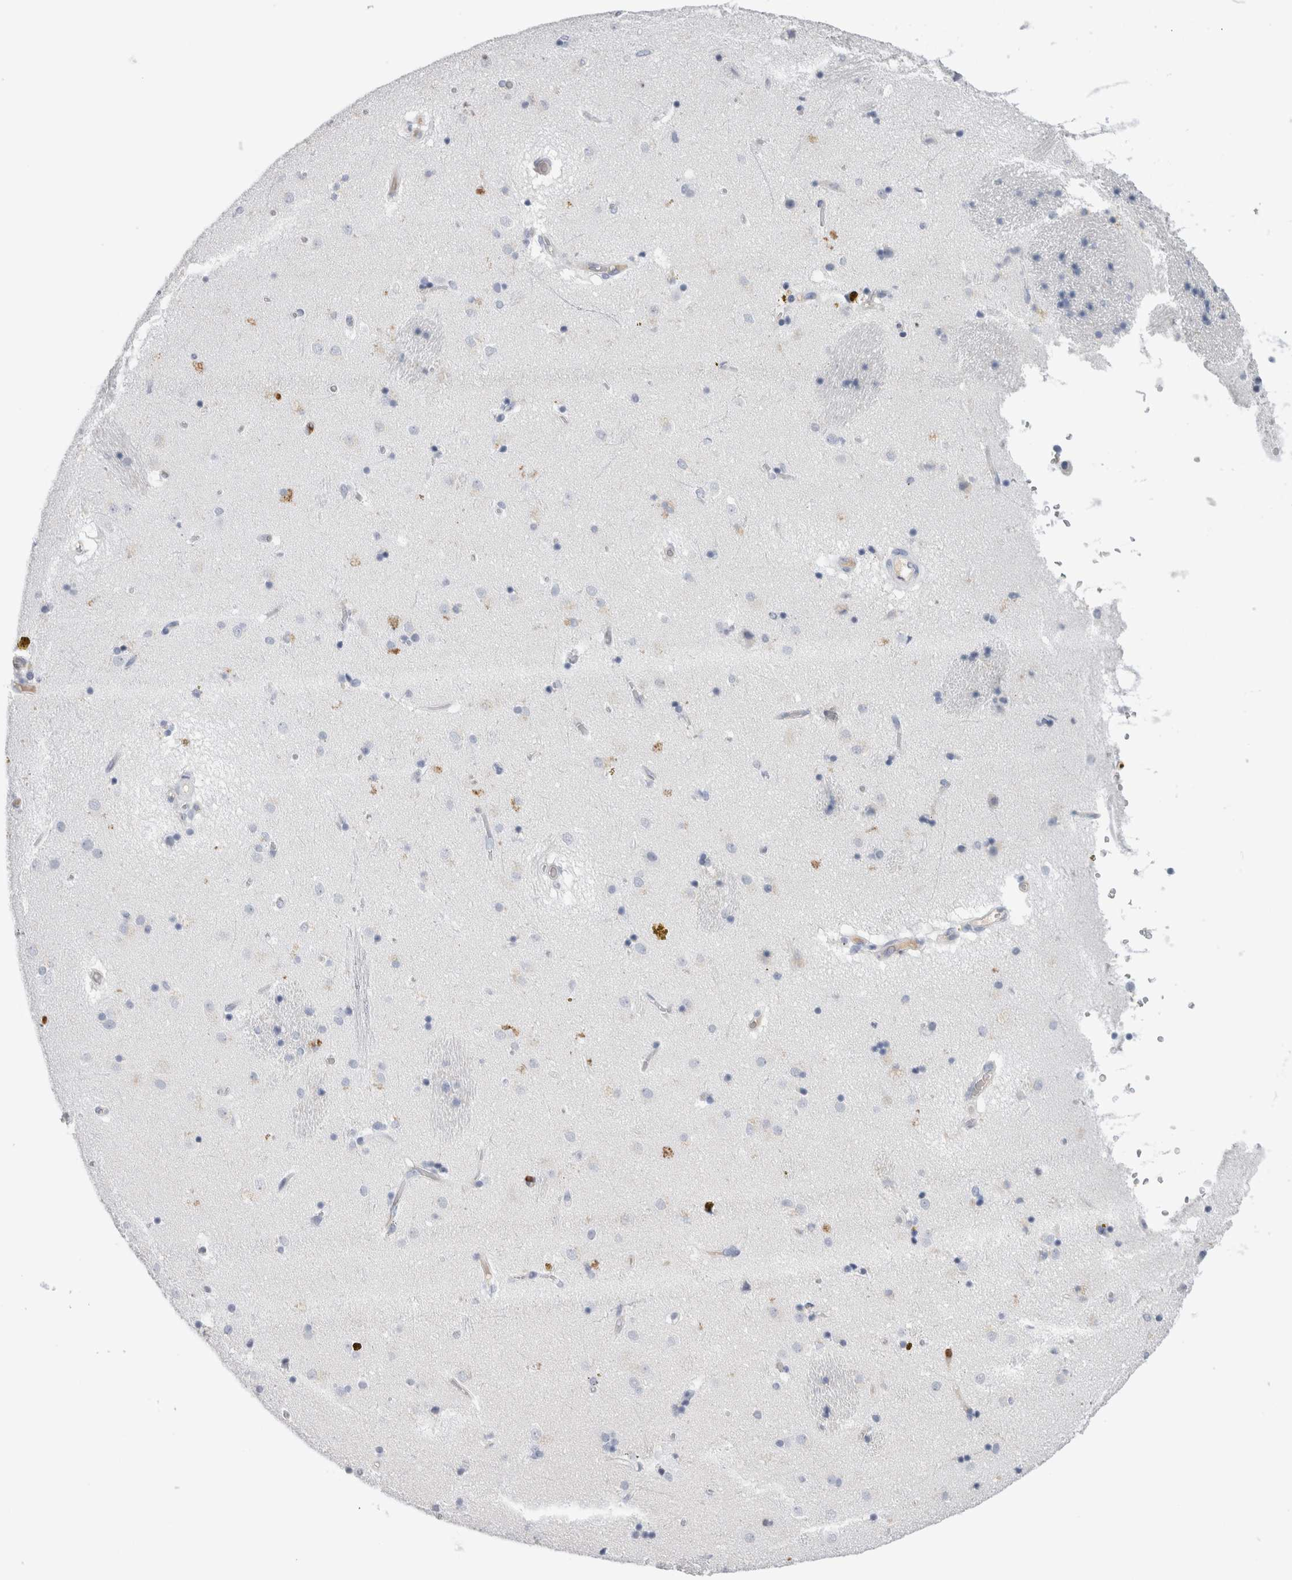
{"staining": {"intensity": "negative", "quantity": "none", "location": "none"}, "tissue": "caudate", "cell_type": "Glial cells", "image_type": "normal", "snomed": [{"axis": "morphology", "description": "Normal tissue, NOS"}, {"axis": "topography", "description": "Lateral ventricle wall"}], "caption": "DAB immunohistochemical staining of unremarkable caudate demonstrates no significant staining in glial cells. Nuclei are stained in blue.", "gene": "S100A12", "patient": {"sex": "male", "age": 70}}